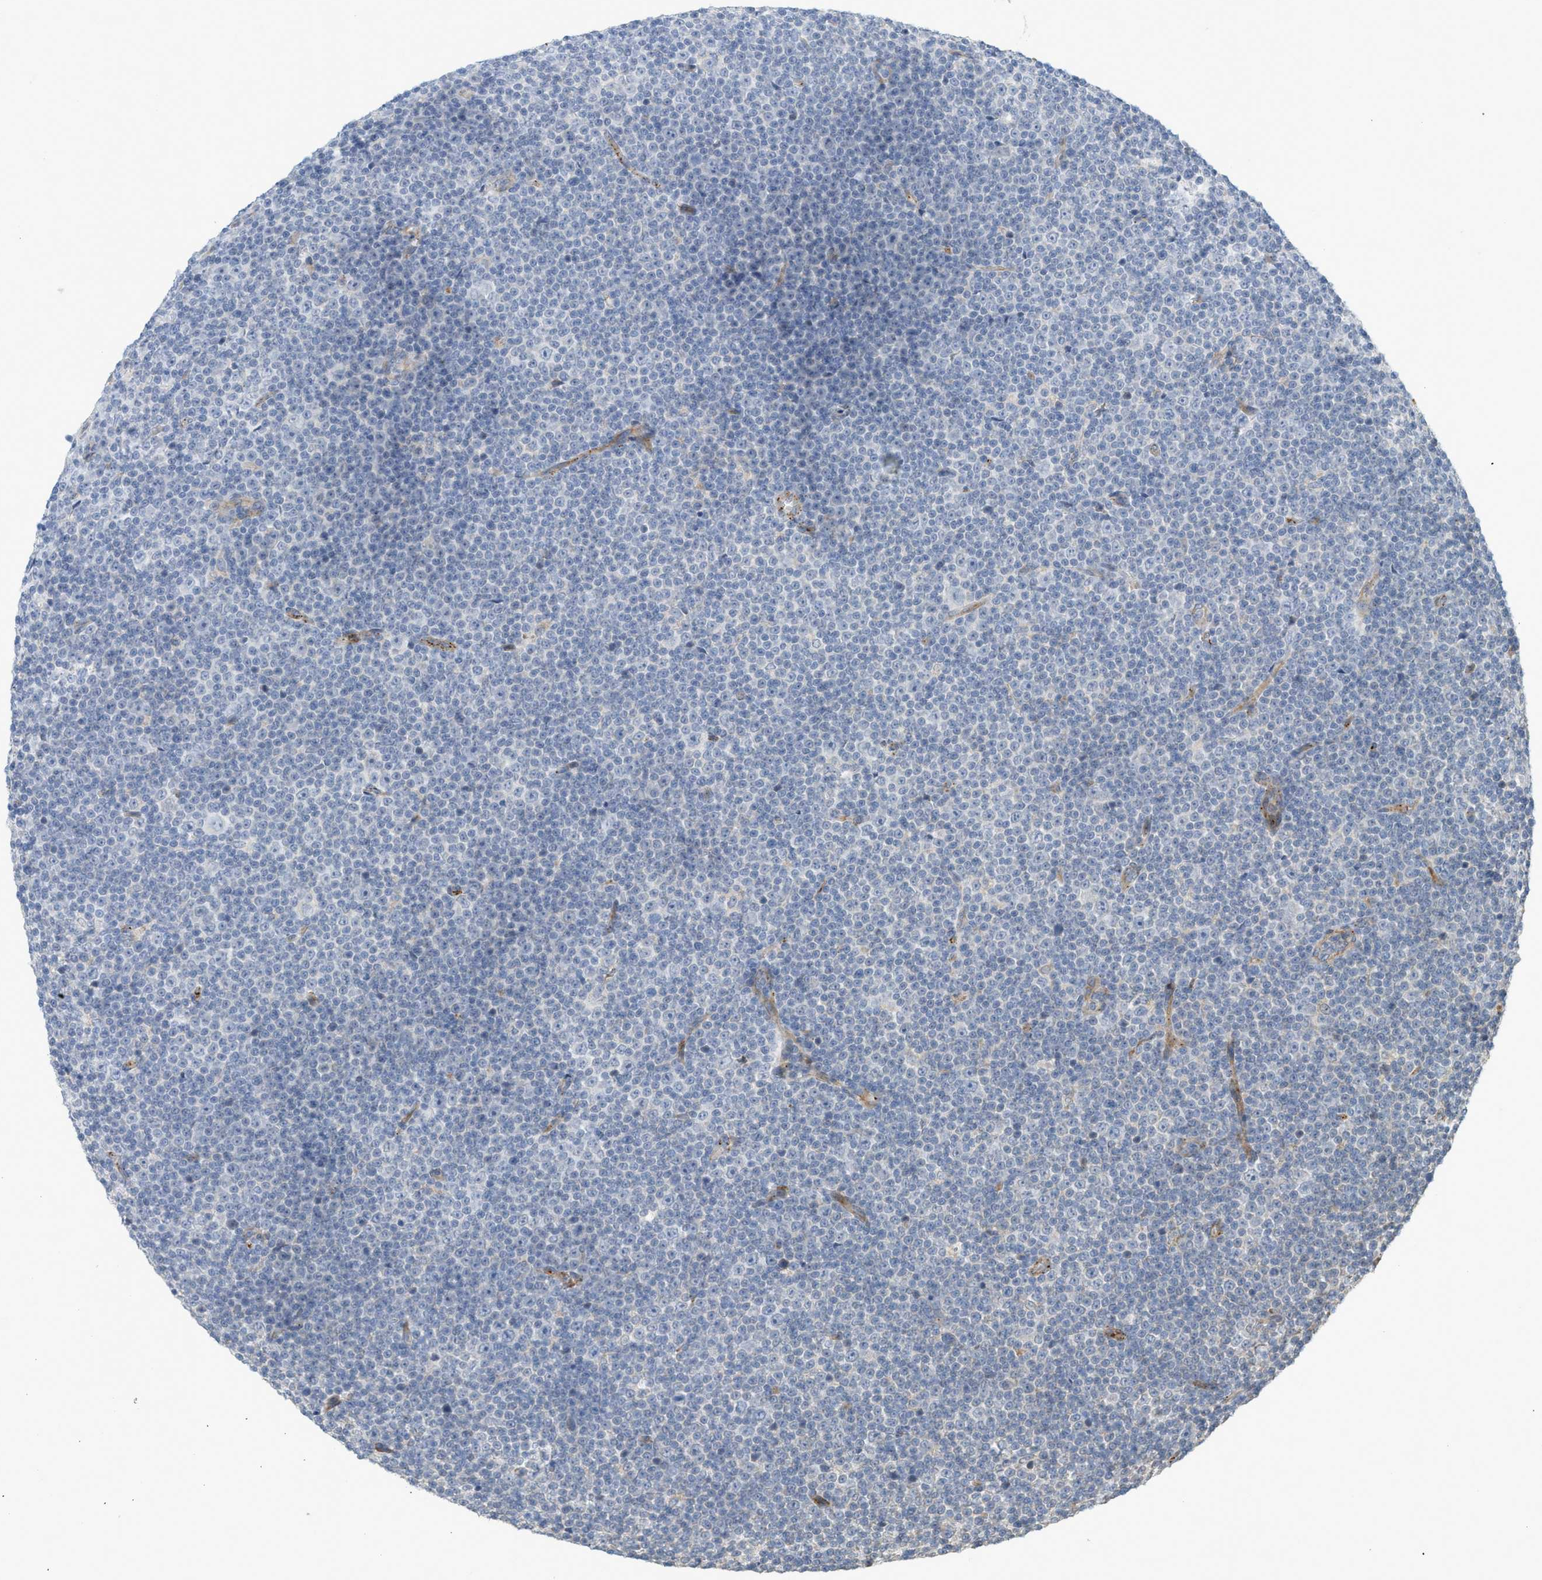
{"staining": {"intensity": "negative", "quantity": "none", "location": "none"}, "tissue": "lymphoma", "cell_type": "Tumor cells", "image_type": "cancer", "snomed": [{"axis": "morphology", "description": "Malignant lymphoma, non-Hodgkin's type, Low grade"}, {"axis": "topography", "description": "Lymph node"}], "caption": "A micrograph of human low-grade malignant lymphoma, non-Hodgkin's type is negative for staining in tumor cells.", "gene": "SVOP", "patient": {"sex": "female", "age": 67}}